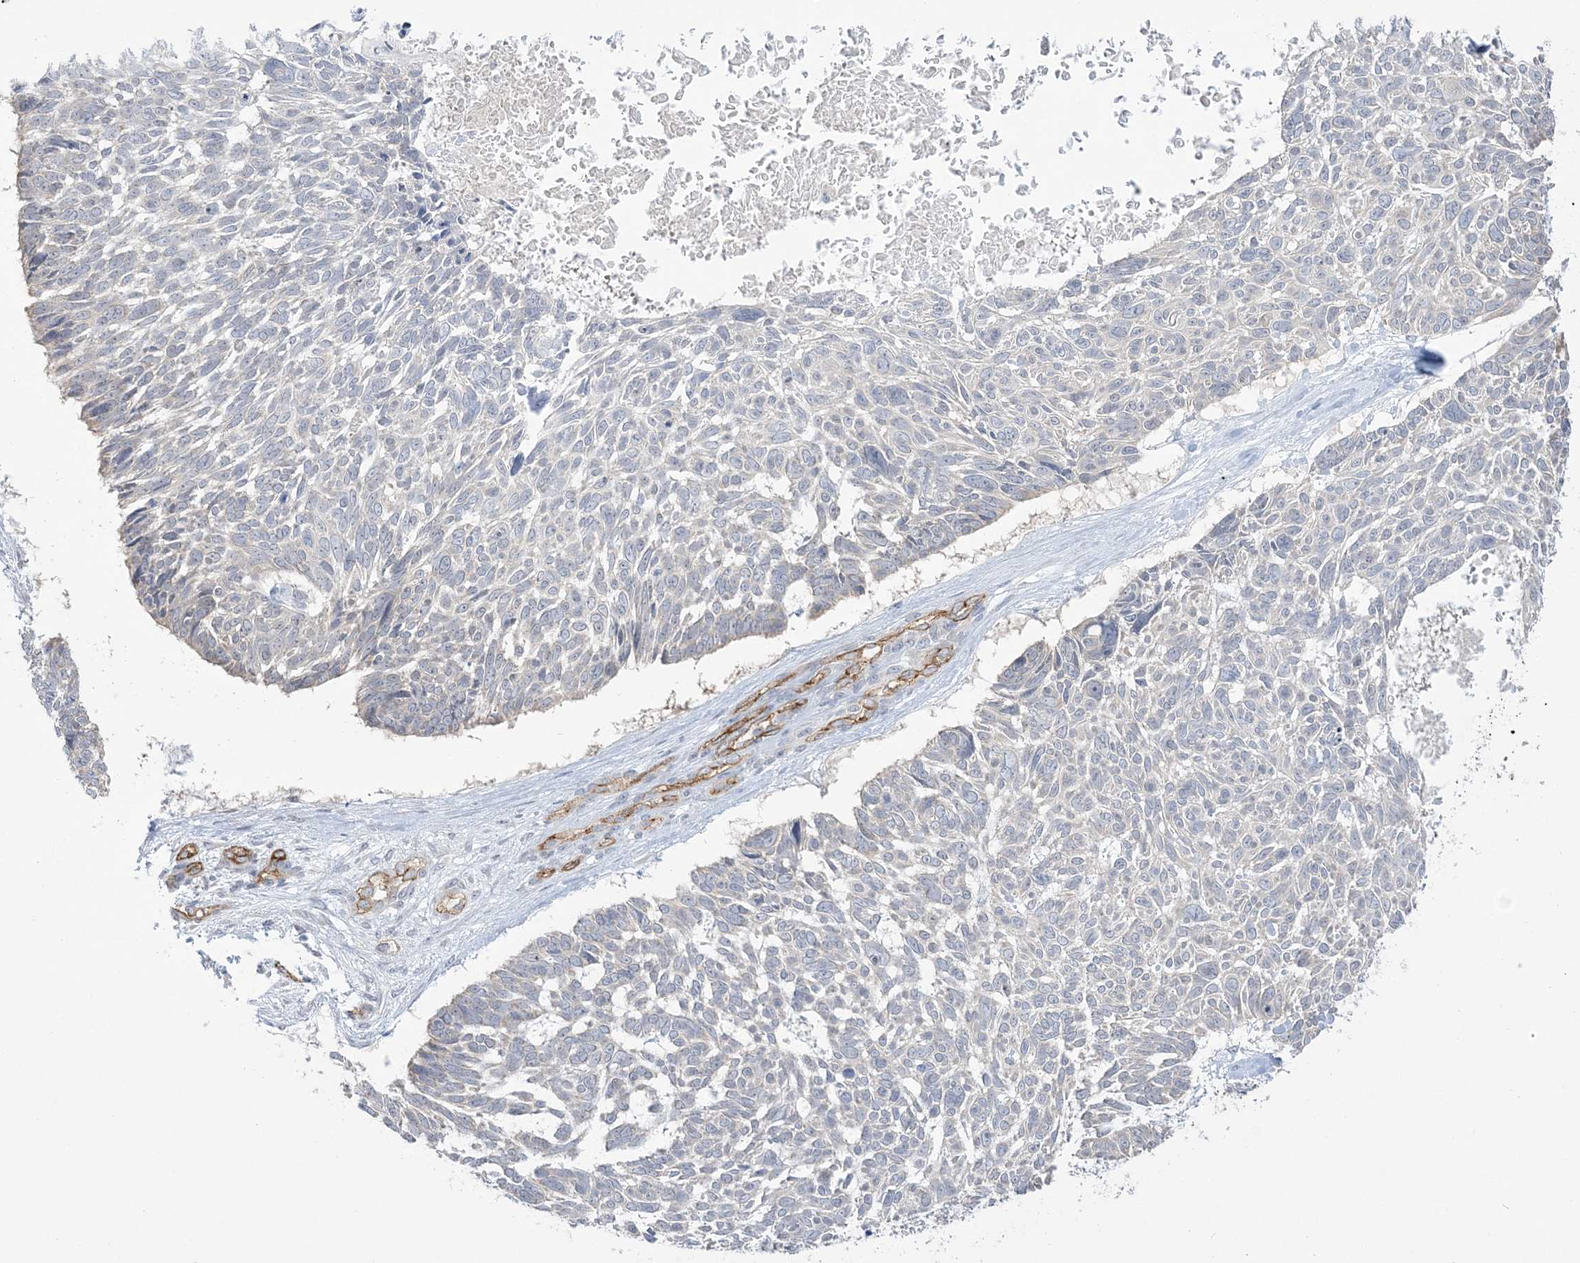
{"staining": {"intensity": "negative", "quantity": "none", "location": "none"}, "tissue": "skin cancer", "cell_type": "Tumor cells", "image_type": "cancer", "snomed": [{"axis": "morphology", "description": "Basal cell carcinoma"}, {"axis": "topography", "description": "Skin"}], "caption": "Immunohistochemical staining of human basal cell carcinoma (skin) displays no significant staining in tumor cells.", "gene": "FARSB", "patient": {"sex": "male", "age": 88}}